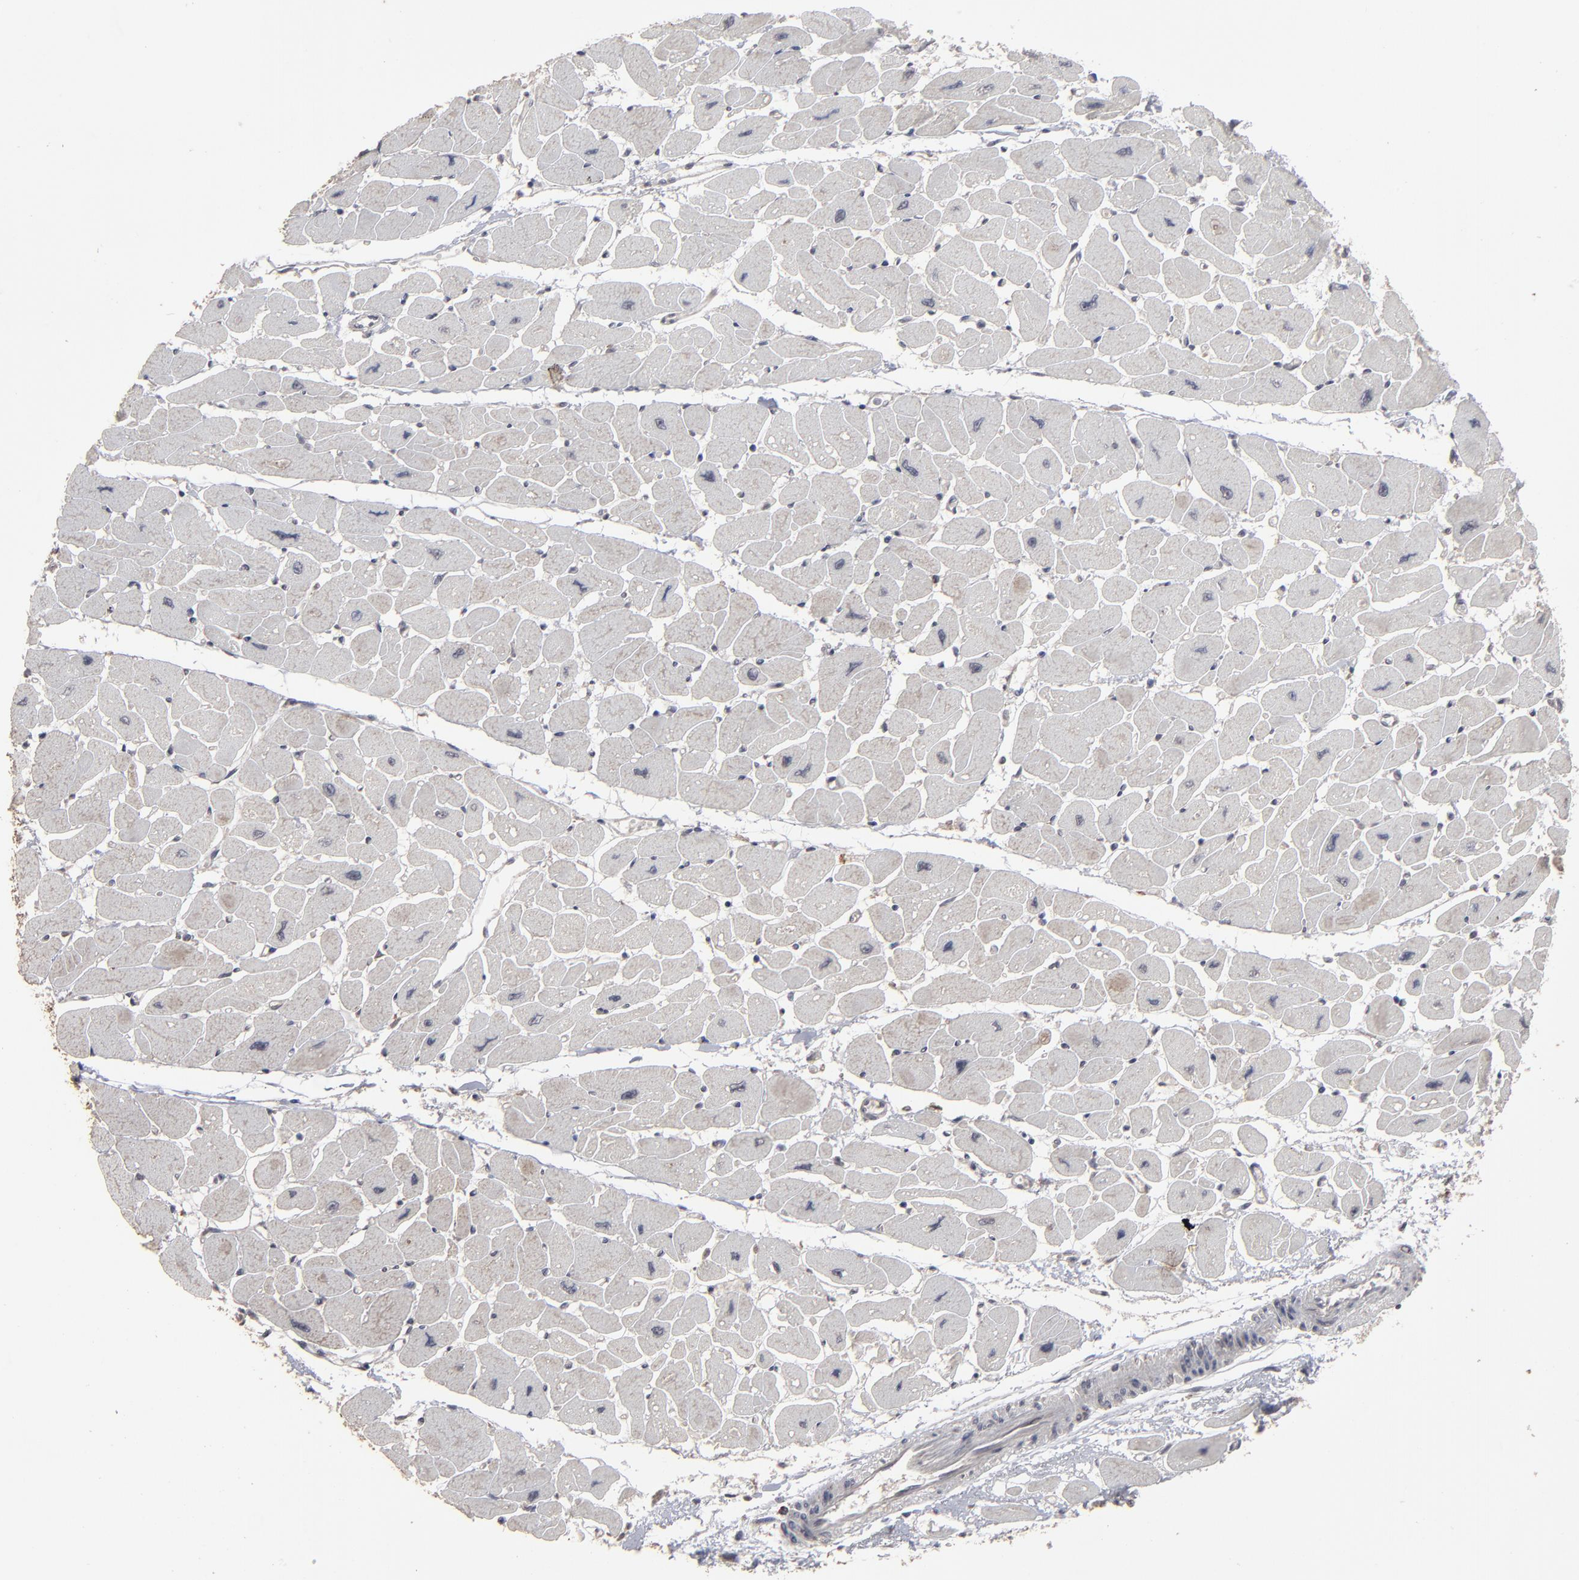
{"staining": {"intensity": "weak", "quantity": "<25%", "location": "cytoplasmic/membranous"}, "tissue": "heart muscle", "cell_type": "Cardiomyocytes", "image_type": "normal", "snomed": [{"axis": "morphology", "description": "Normal tissue, NOS"}, {"axis": "topography", "description": "Heart"}], "caption": "Photomicrograph shows no significant protein expression in cardiomyocytes of unremarkable heart muscle.", "gene": "SLC22A17", "patient": {"sex": "female", "age": 54}}